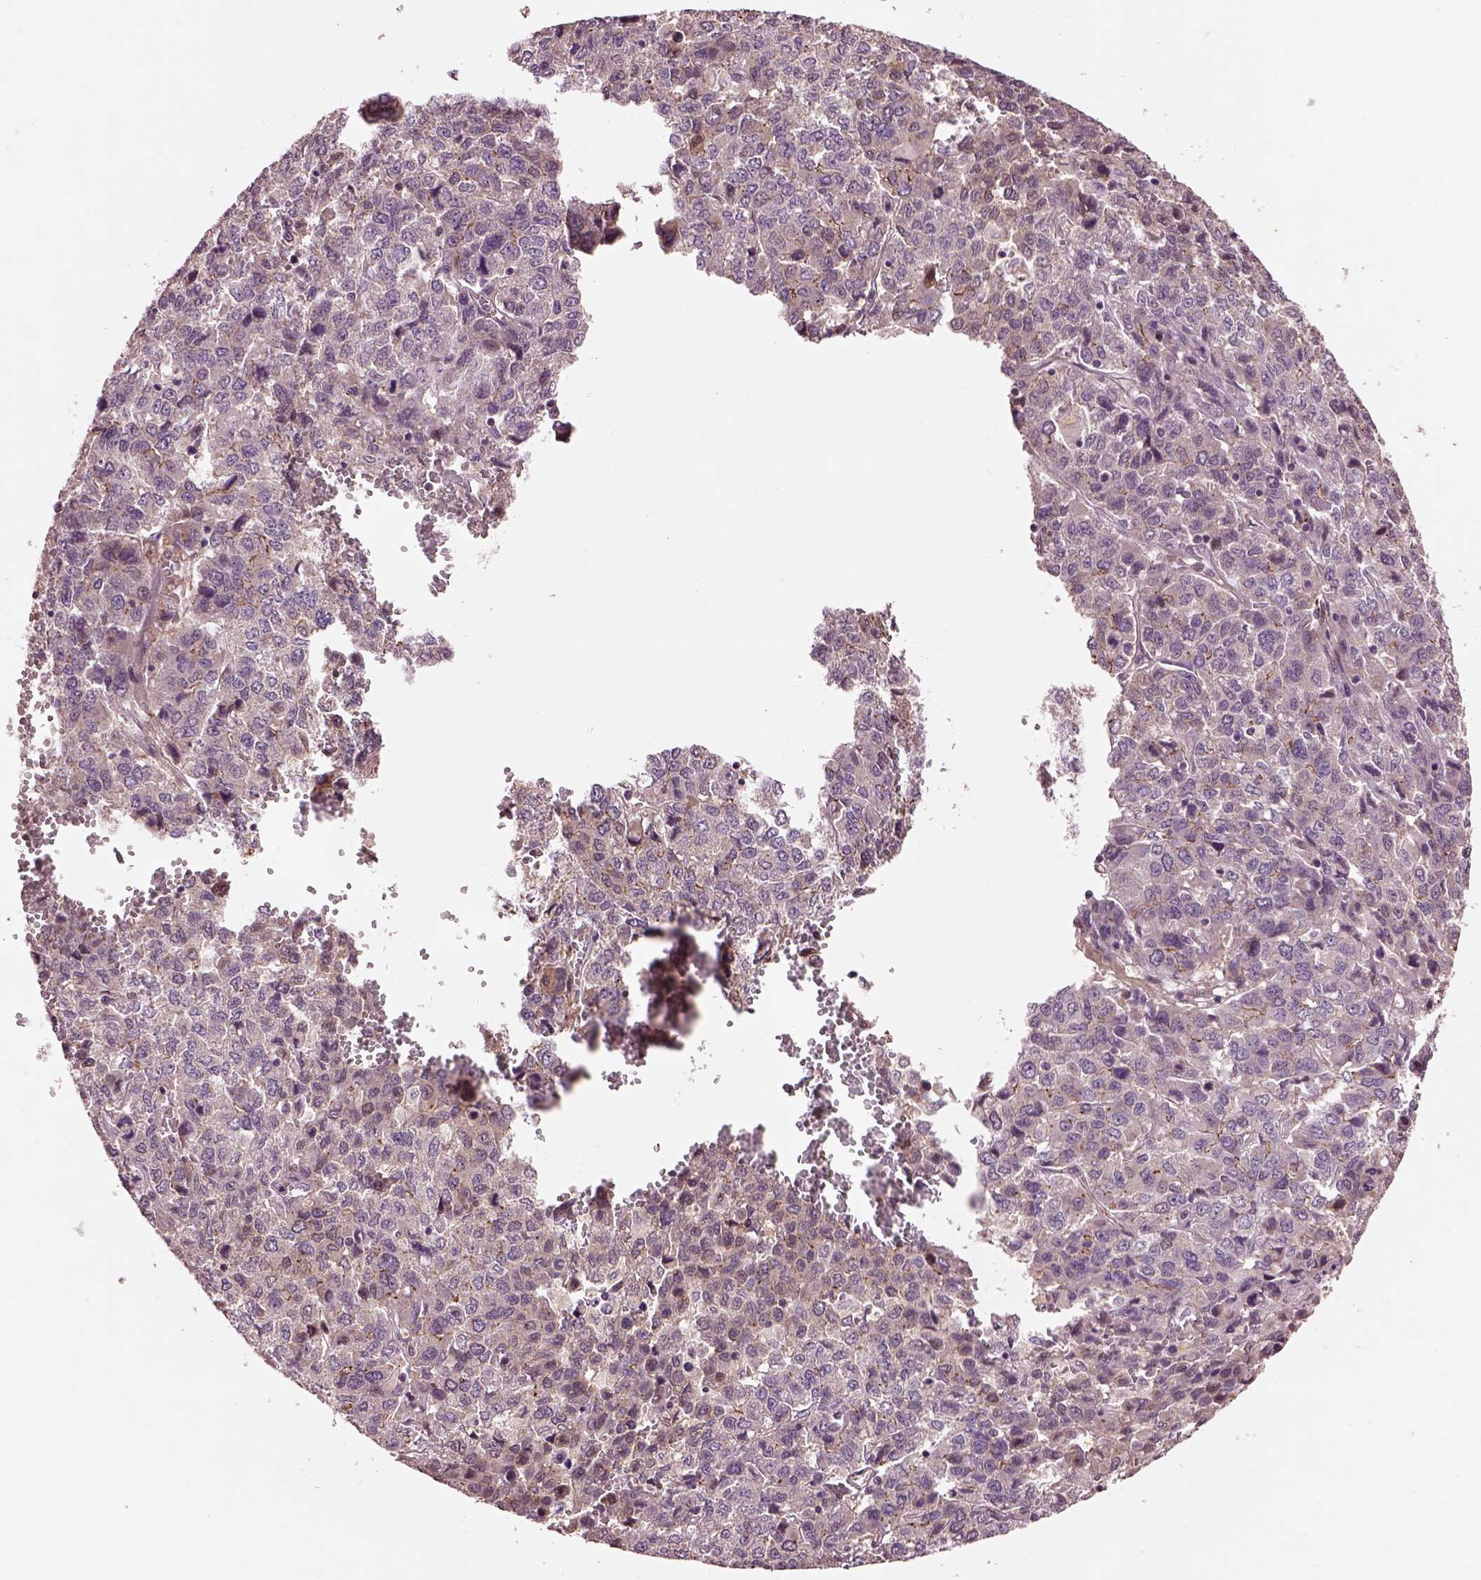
{"staining": {"intensity": "weak", "quantity": "25%-75%", "location": "cytoplasmic/membranous"}, "tissue": "liver cancer", "cell_type": "Tumor cells", "image_type": "cancer", "snomed": [{"axis": "morphology", "description": "Carcinoma, Hepatocellular, NOS"}, {"axis": "topography", "description": "Liver"}], "caption": "Immunohistochemical staining of liver cancer exhibits low levels of weak cytoplasmic/membranous protein staining in approximately 25%-75% of tumor cells. (Brightfield microscopy of DAB IHC at high magnification).", "gene": "MTHFS", "patient": {"sex": "male", "age": 69}}